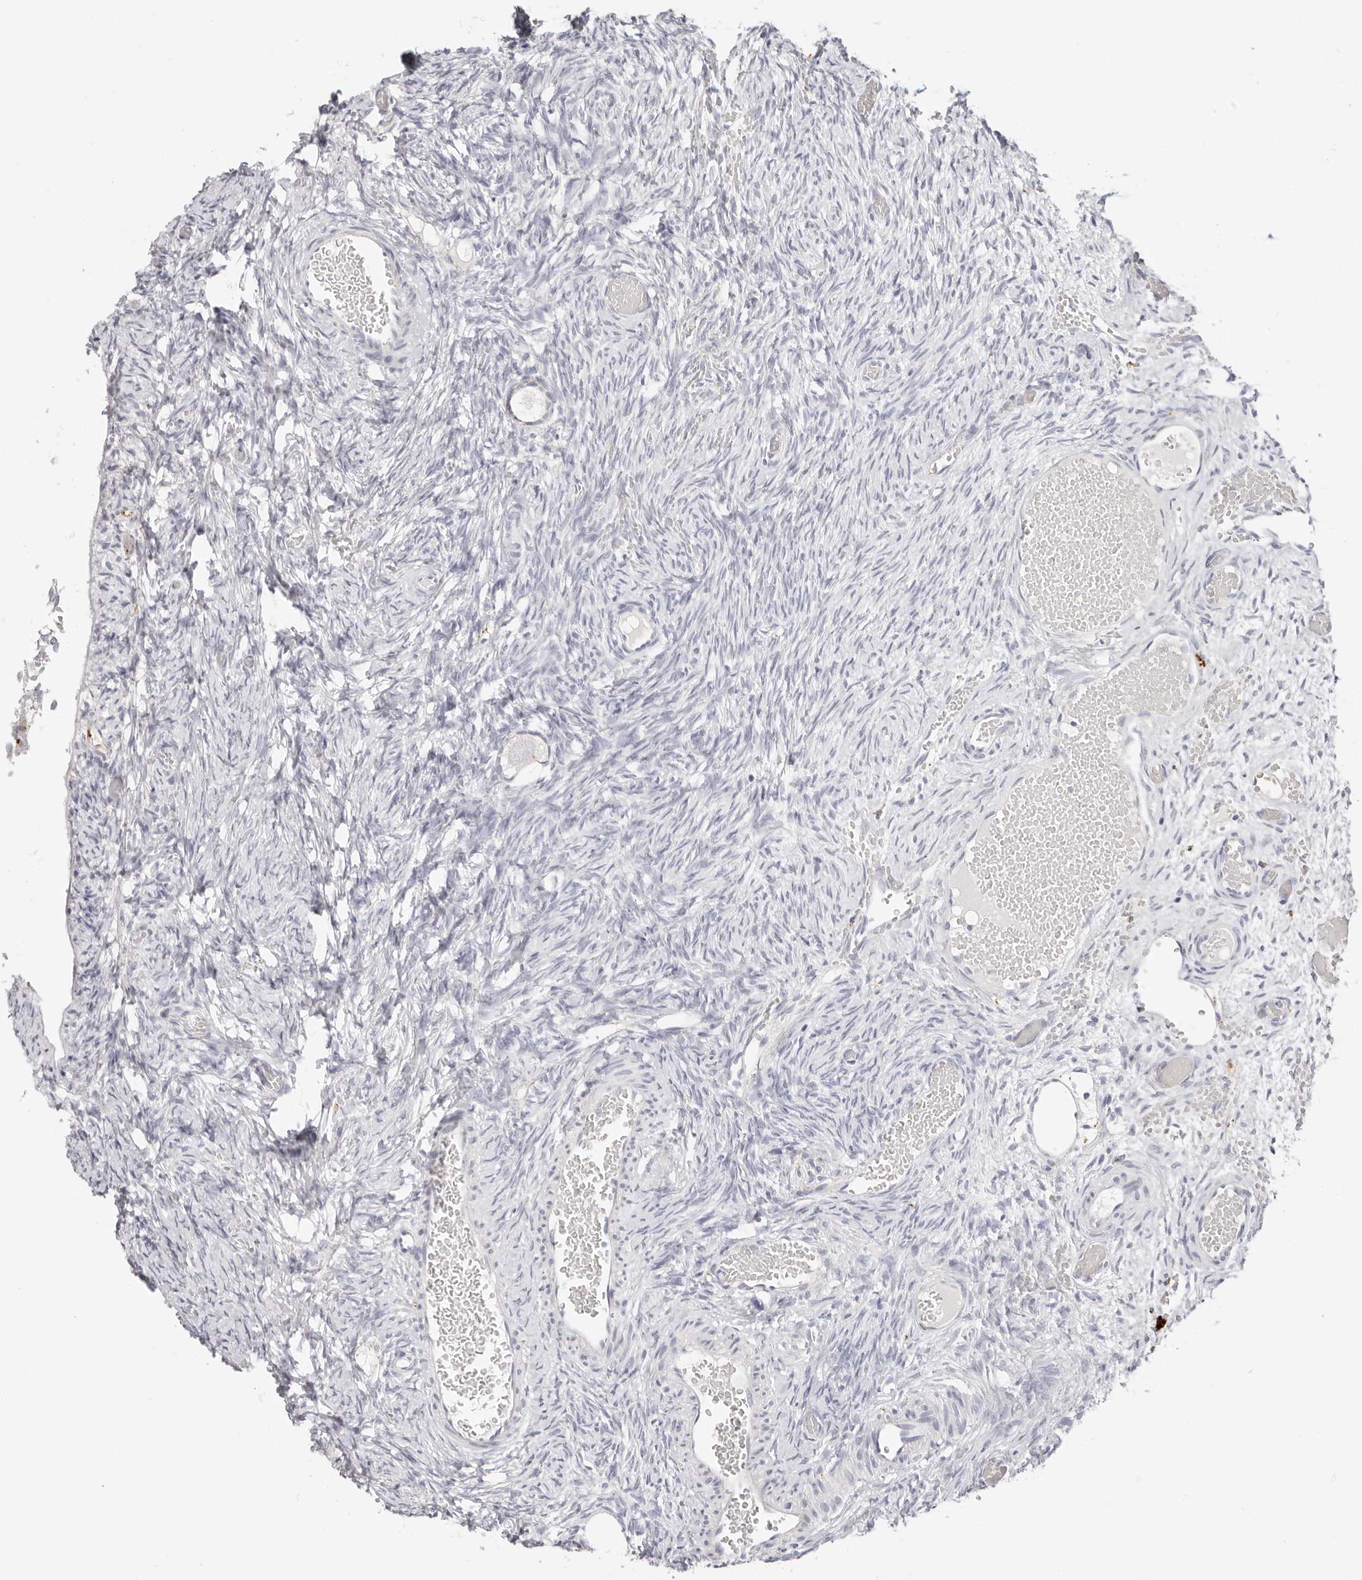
{"staining": {"intensity": "negative", "quantity": "none", "location": "none"}, "tissue": "ovary", "cell_type": "Follicle cells", "image_type": "normal", "snomed": [{"axis": "morphology", "description": "Adenocarcinoma, NOS"}, {"axis": "topography", "description": "Endometrium"}], "caption": "A histopathology image of ovary stained for a protein shows no brown staining in follicle cells.", "gene": "STKLD1", "patient": {"sex": "female", "age": 32}}